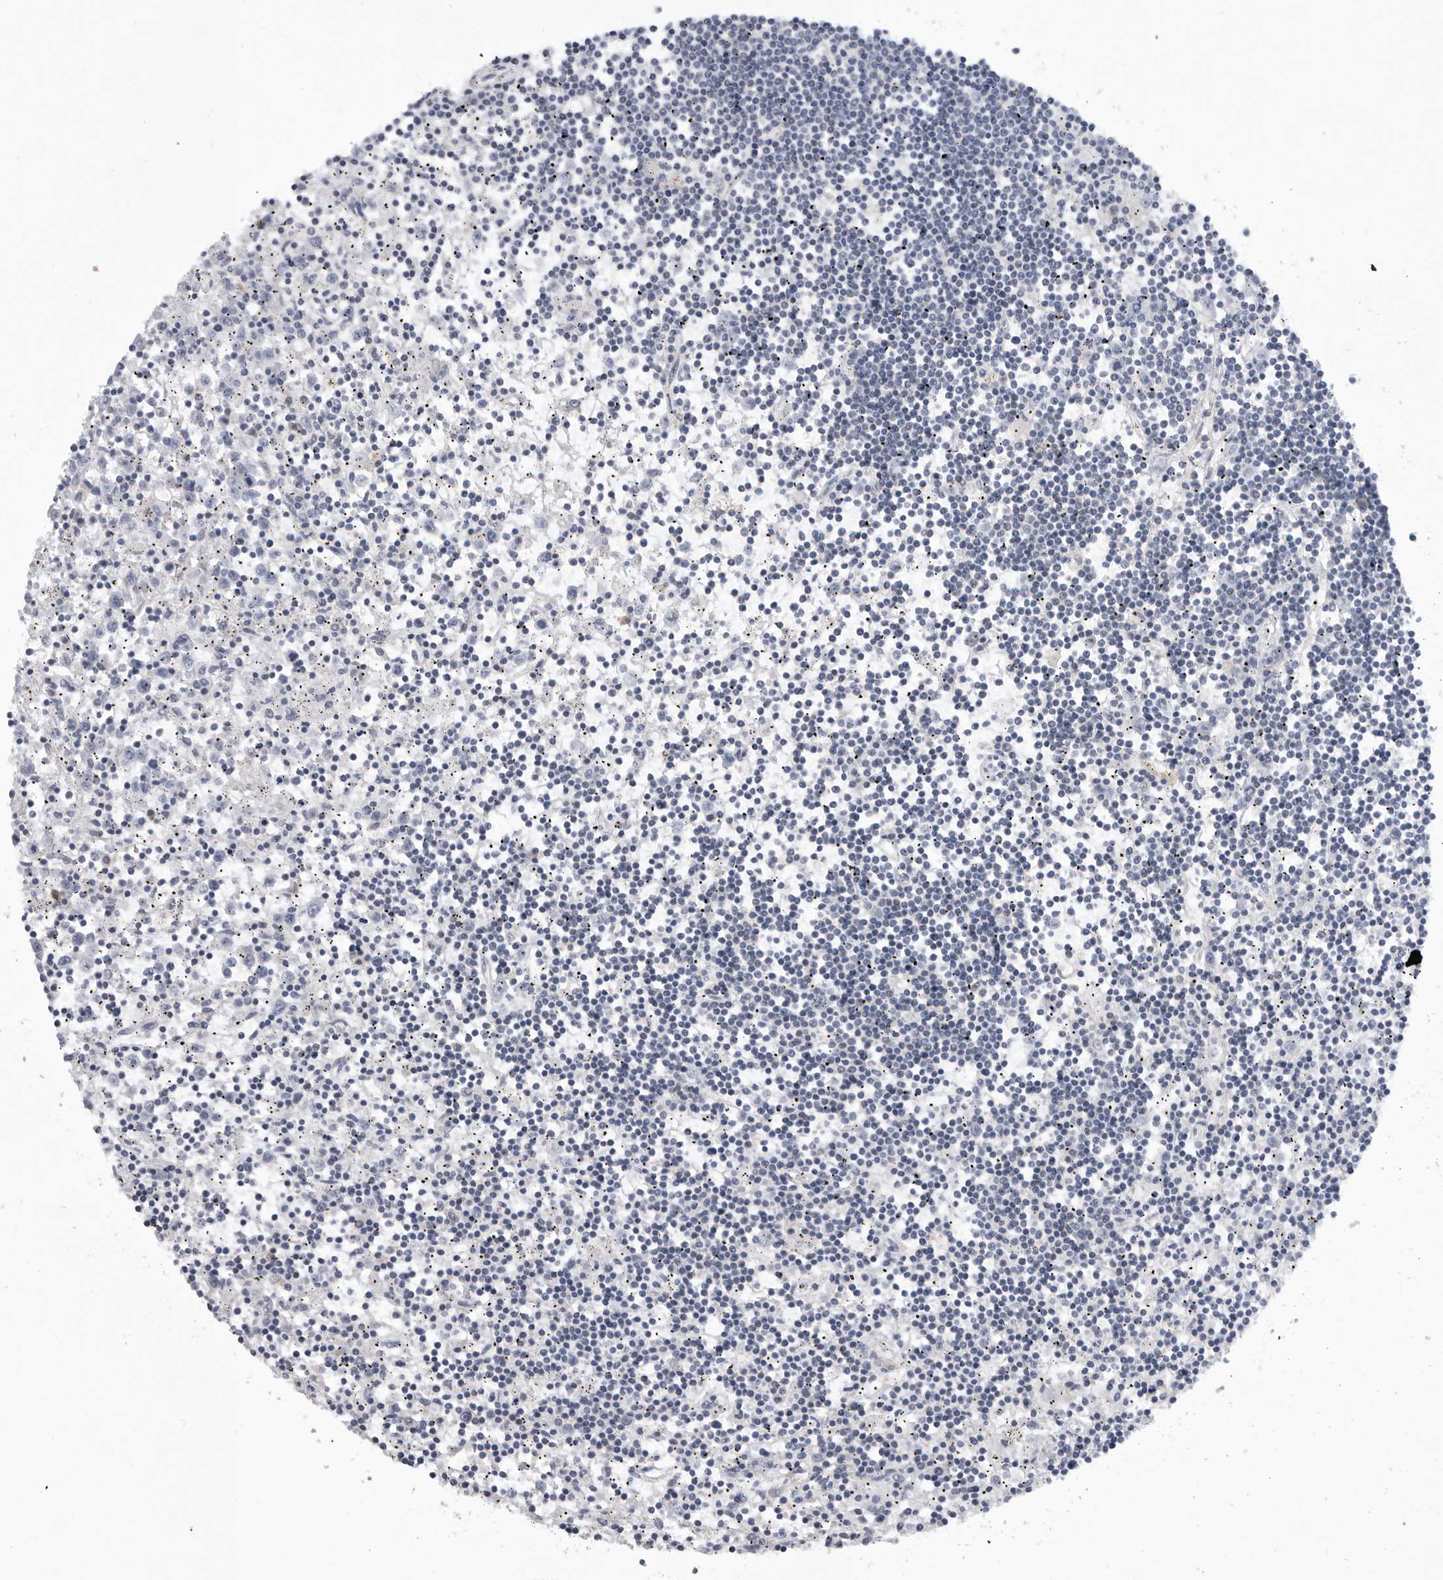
{"staining": {"intensity": "negative", "quantity": "none", "location": "none"}, "tissue": "lymphoma", "cell_type": "Tumor cells", "image_type": "cancer", "snomed": [{"axis": "morphology", "description": "Malignant lymphoma, non-Hodgkin's type, Low grade"}, {"axis": "topography", "description": "Spleen"}], "caption": "High power microscopy histopathology image of an immunohistochemistry (IHC) photomicrograph of lymphoma, revealing no significant expression in tumor cells.", "gene": "USP24", "patient": {"sex": "male", "age": 76}}